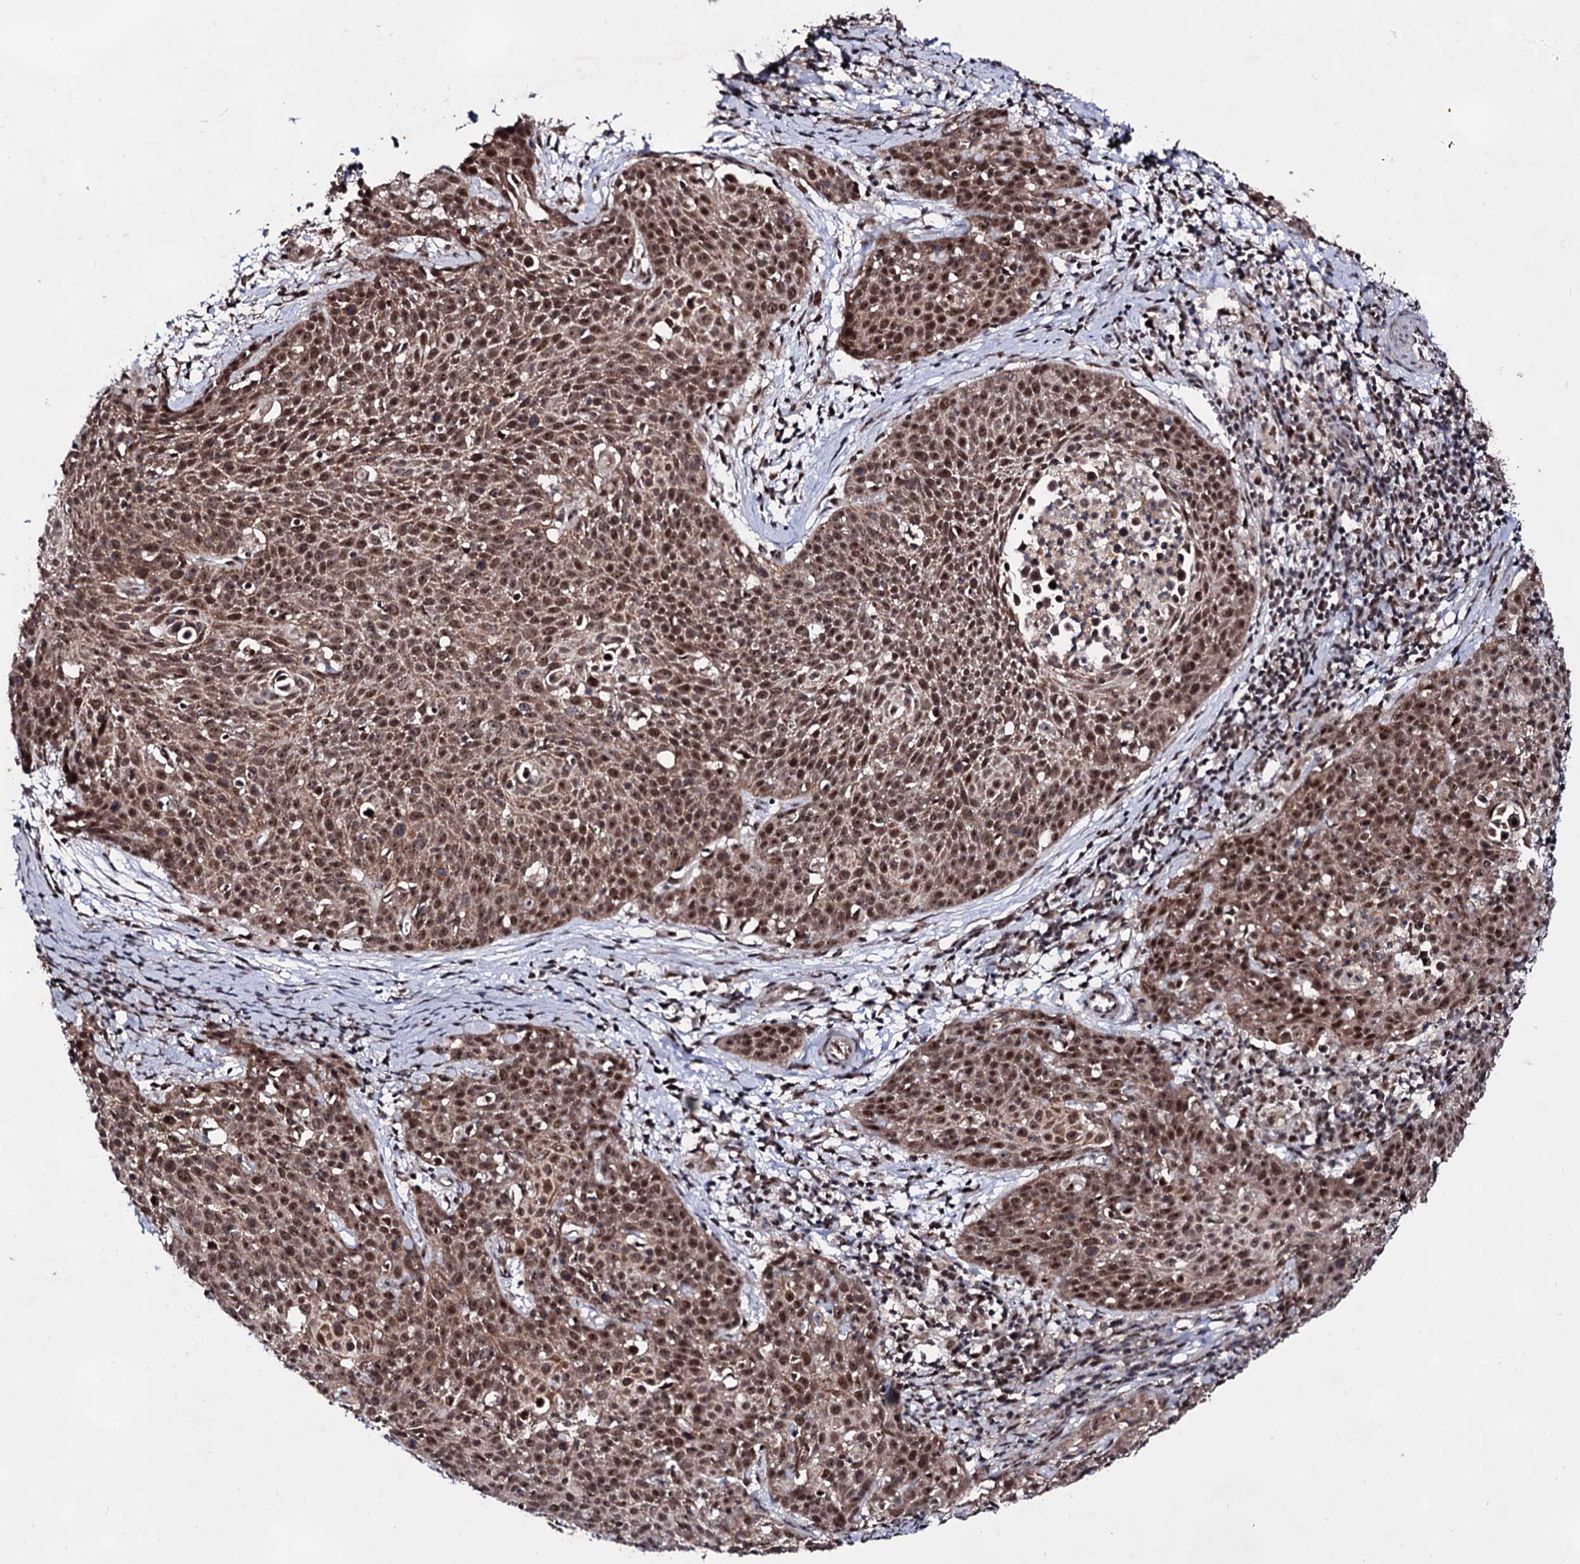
{"staining": {"intensity": "moderate", "quantity": ">75%", "location": "cytoplasmic/membranous,nuclear"}, "tissue": "cervical cancer", "cell_type": "Tumor cells", "image_type": "cancer", "snomed": [{"axis": "morphology", "description": "Squamous cell carcinoma, NOS"}, {"axis": "topography", "description": "Cervix"}], "caption": "Immunohistochemistry (DAB) staining of cervical squamous cell carcinoma demonstrates moderate cytoplasmic/membranous and nuclear protein positivity in approximately >75% of tumor cells.", "gene": "EXOSC10", "patient": {"sex": "female", "age": 38}}